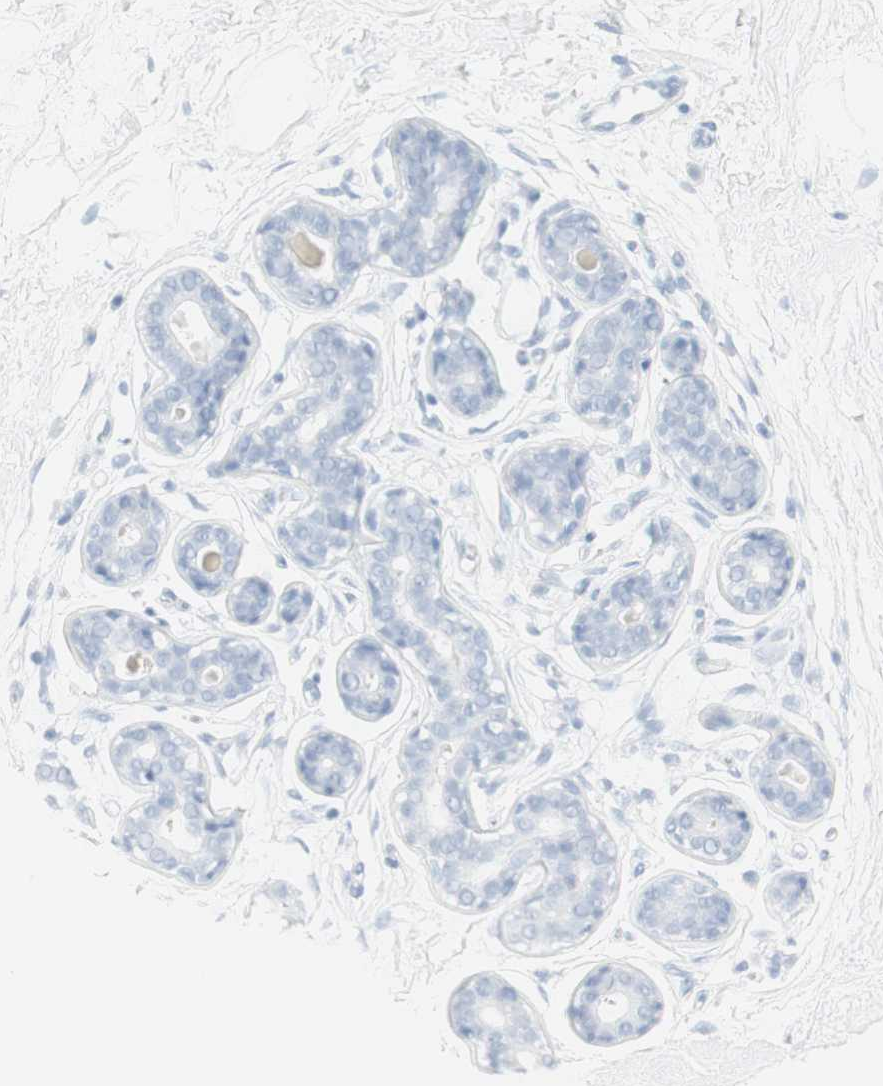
{"staining": {"intensity": "negative", "quantity": "none", "location": "none"}, "tissue": "breast", "cell_type": "Adipocytes", "image_type": "normal", "snomed": [{"axis": "morphology", "description": "Normal tissue, NOS"}, {"axis": "topography", "description": "Breast"}], "caption": "High power microscopy histopathology image of an immunohistochemistry (IHC) histopathology image of benign breast, revealing no significant staining in adipocytes.", "gene": "NAPSA", "patient": {"sex": "female", "age": 23}}